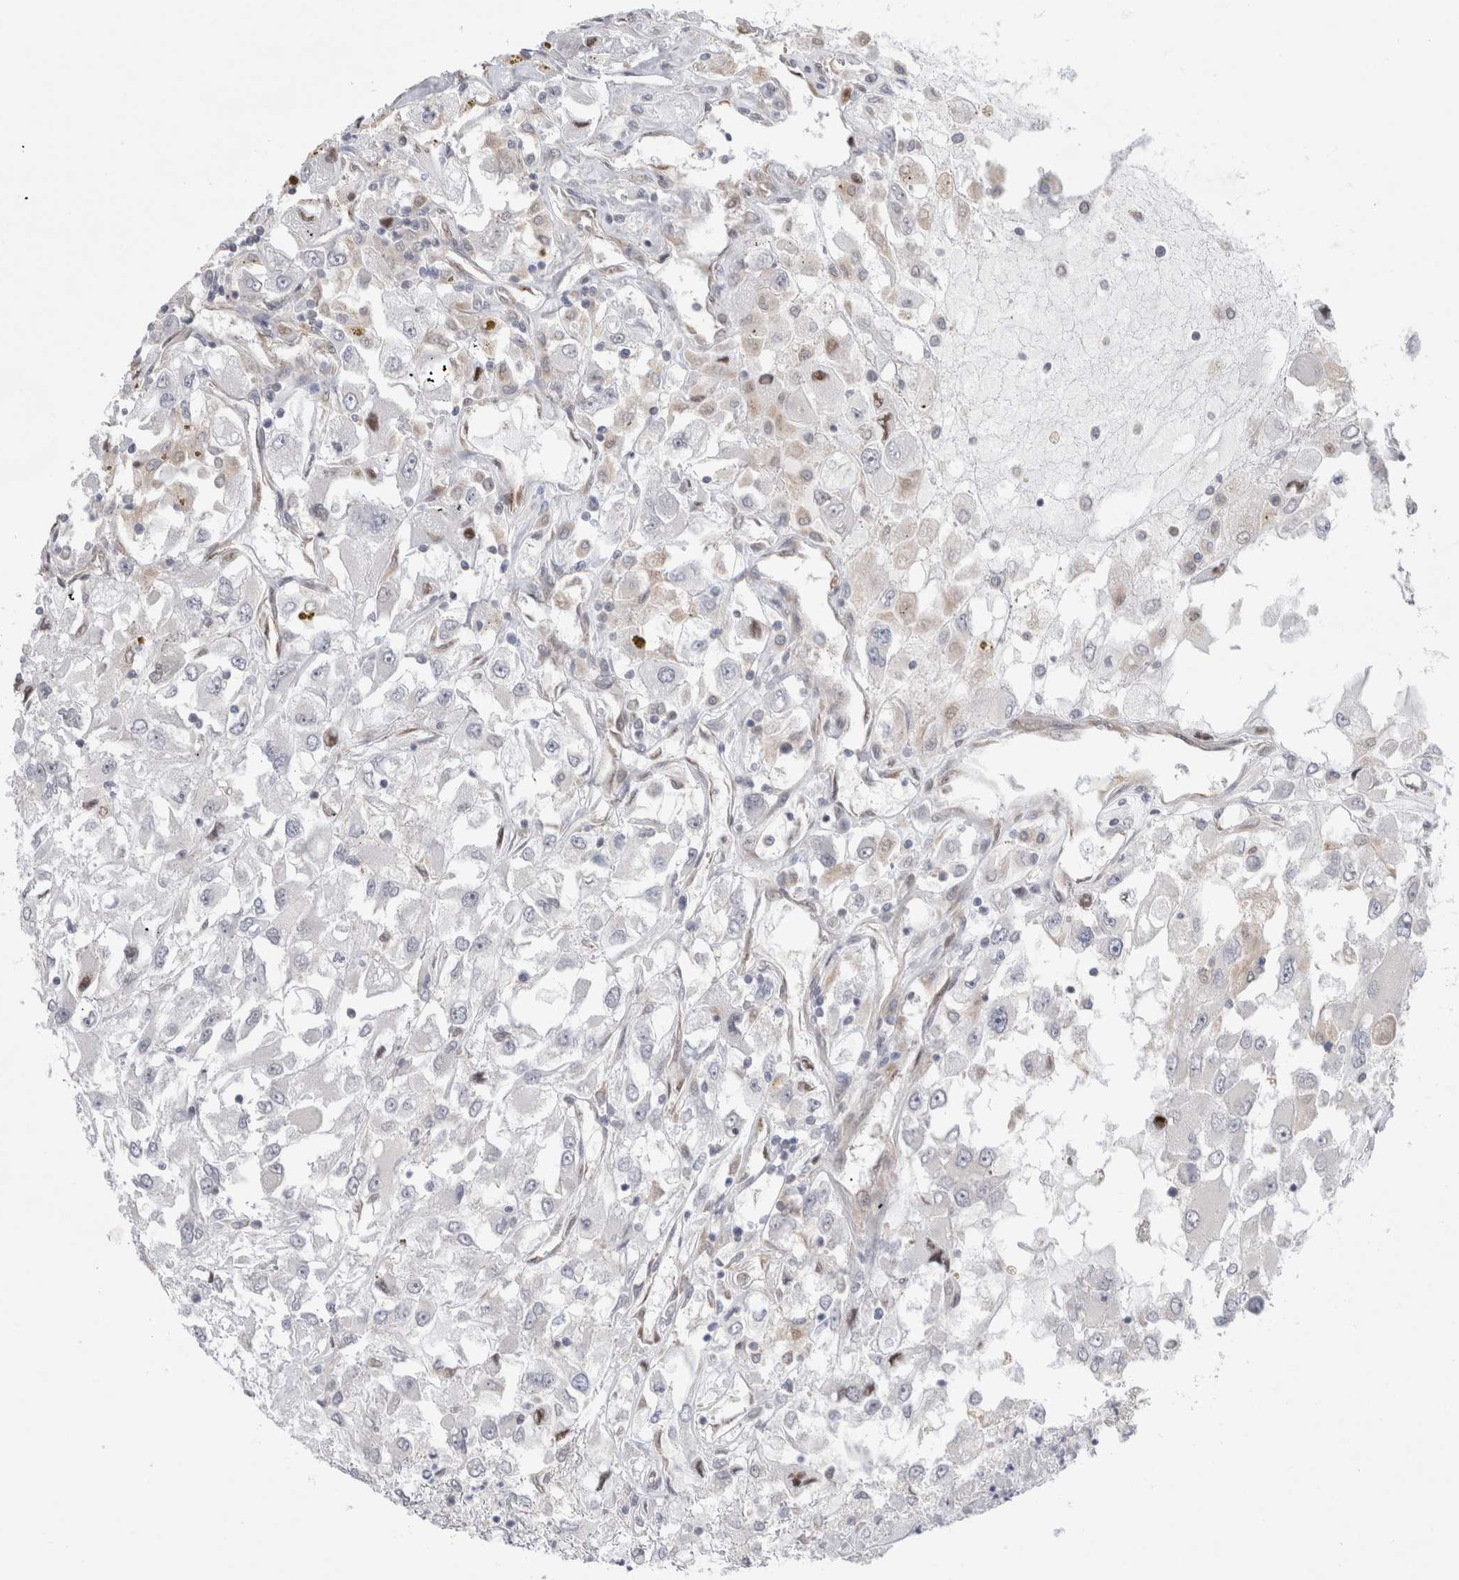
{"staining": {"intensity": "weak", "quantity": "25%-75%", "location": "cytoplasmic/membranous"}, "tissue": "renal cancer", "cell_type": "Tumor cells", "image_type": "cancer", "snomed": [{"axis": "morphology", "description": "Adenocarcinoma, NOS"}, {"axis": "topography", "description": "Kidney"}], "caption": "Immunohistochemistry image of renal cancer stained for a protein (brown), which shows low levels of weak cytoplasmic/membranous staining in about 25%-75% of tumor cells.", "gene": "NDOR1", "patient": {"sex": "female", "age": 52}}